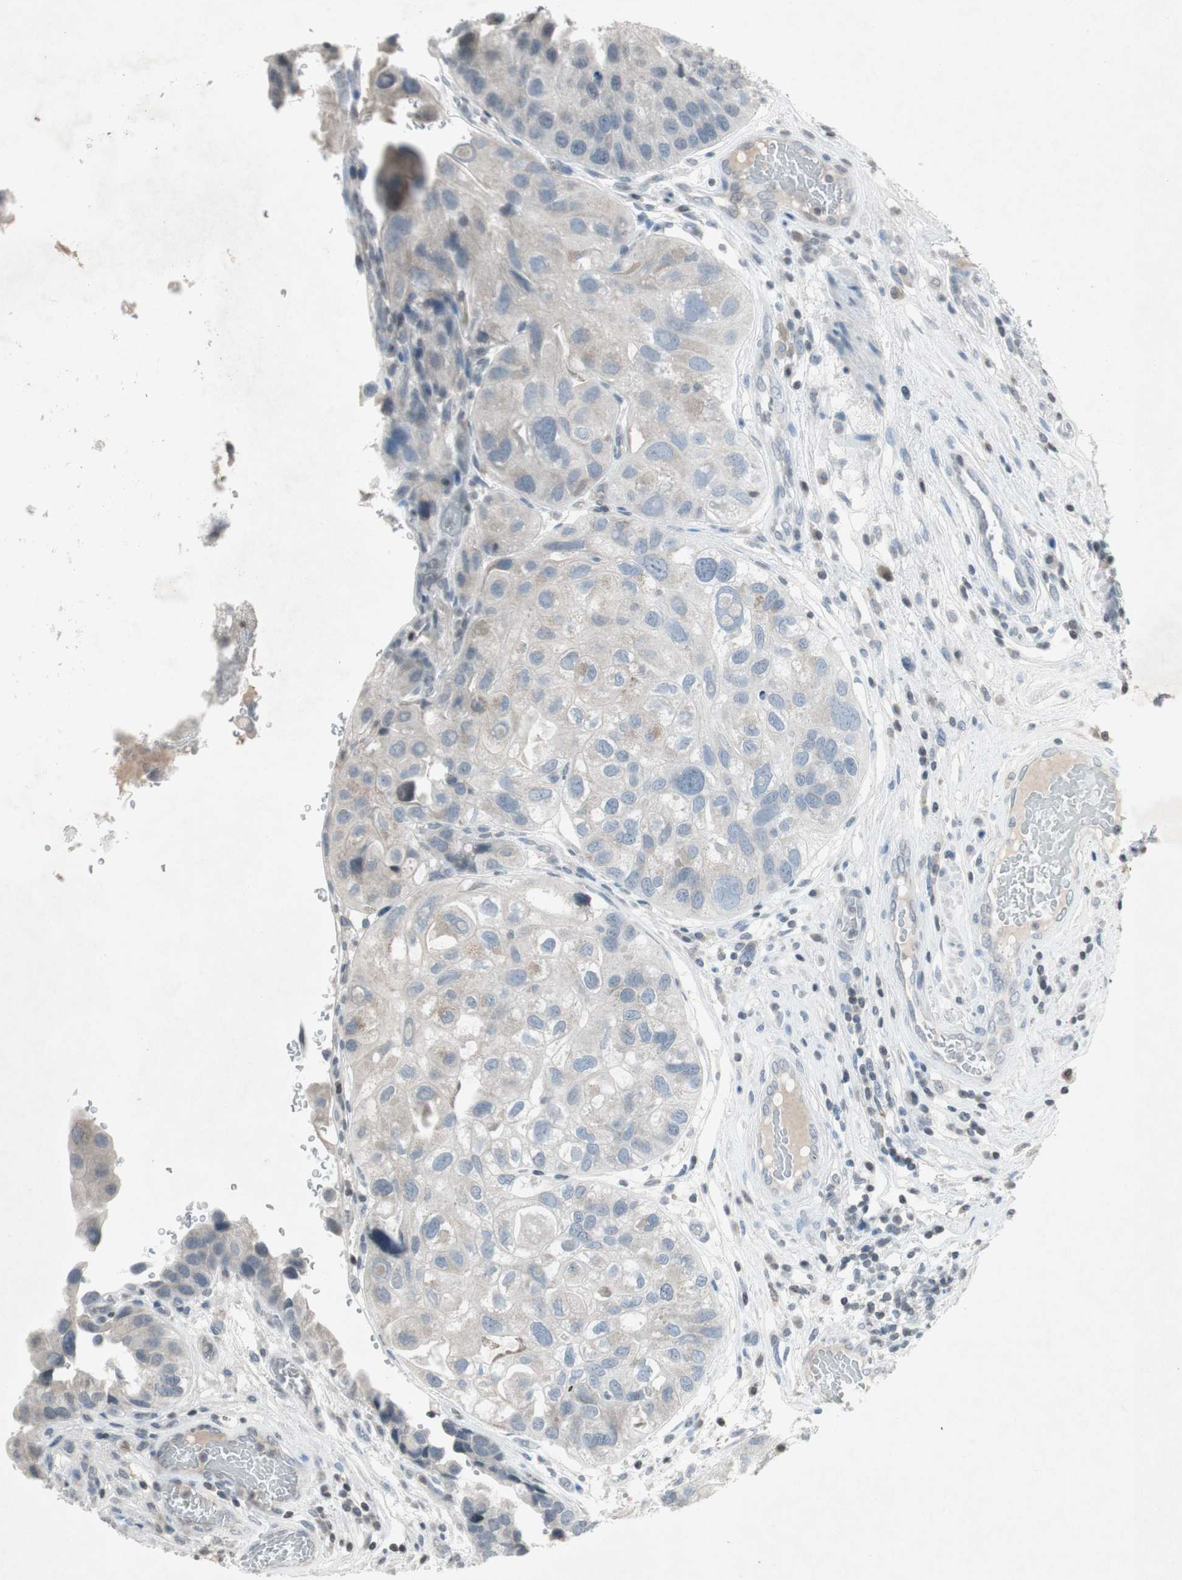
{"staining": {"intensity": "weak", "quantity": "<25%", "location": "cytoplasmic/membranous"}, "tissue": "urothelial cancer", "cell_type": "Tumor cells", "image_type": "cancer", "snomed": [{"axis": "morphology", "description": "Urothelial carcinoma, High grade"}, {"axis": "topography", "description": "Urinary bladder"}], "caption": "Tumor cells are negative for brown protein staining in urothelial cancer. (DAB immunohistochemistry visualized using brightfield microscopy, high magnification).", "gene": "ARG2", "patient": {"sex": "female", "age": 64}}